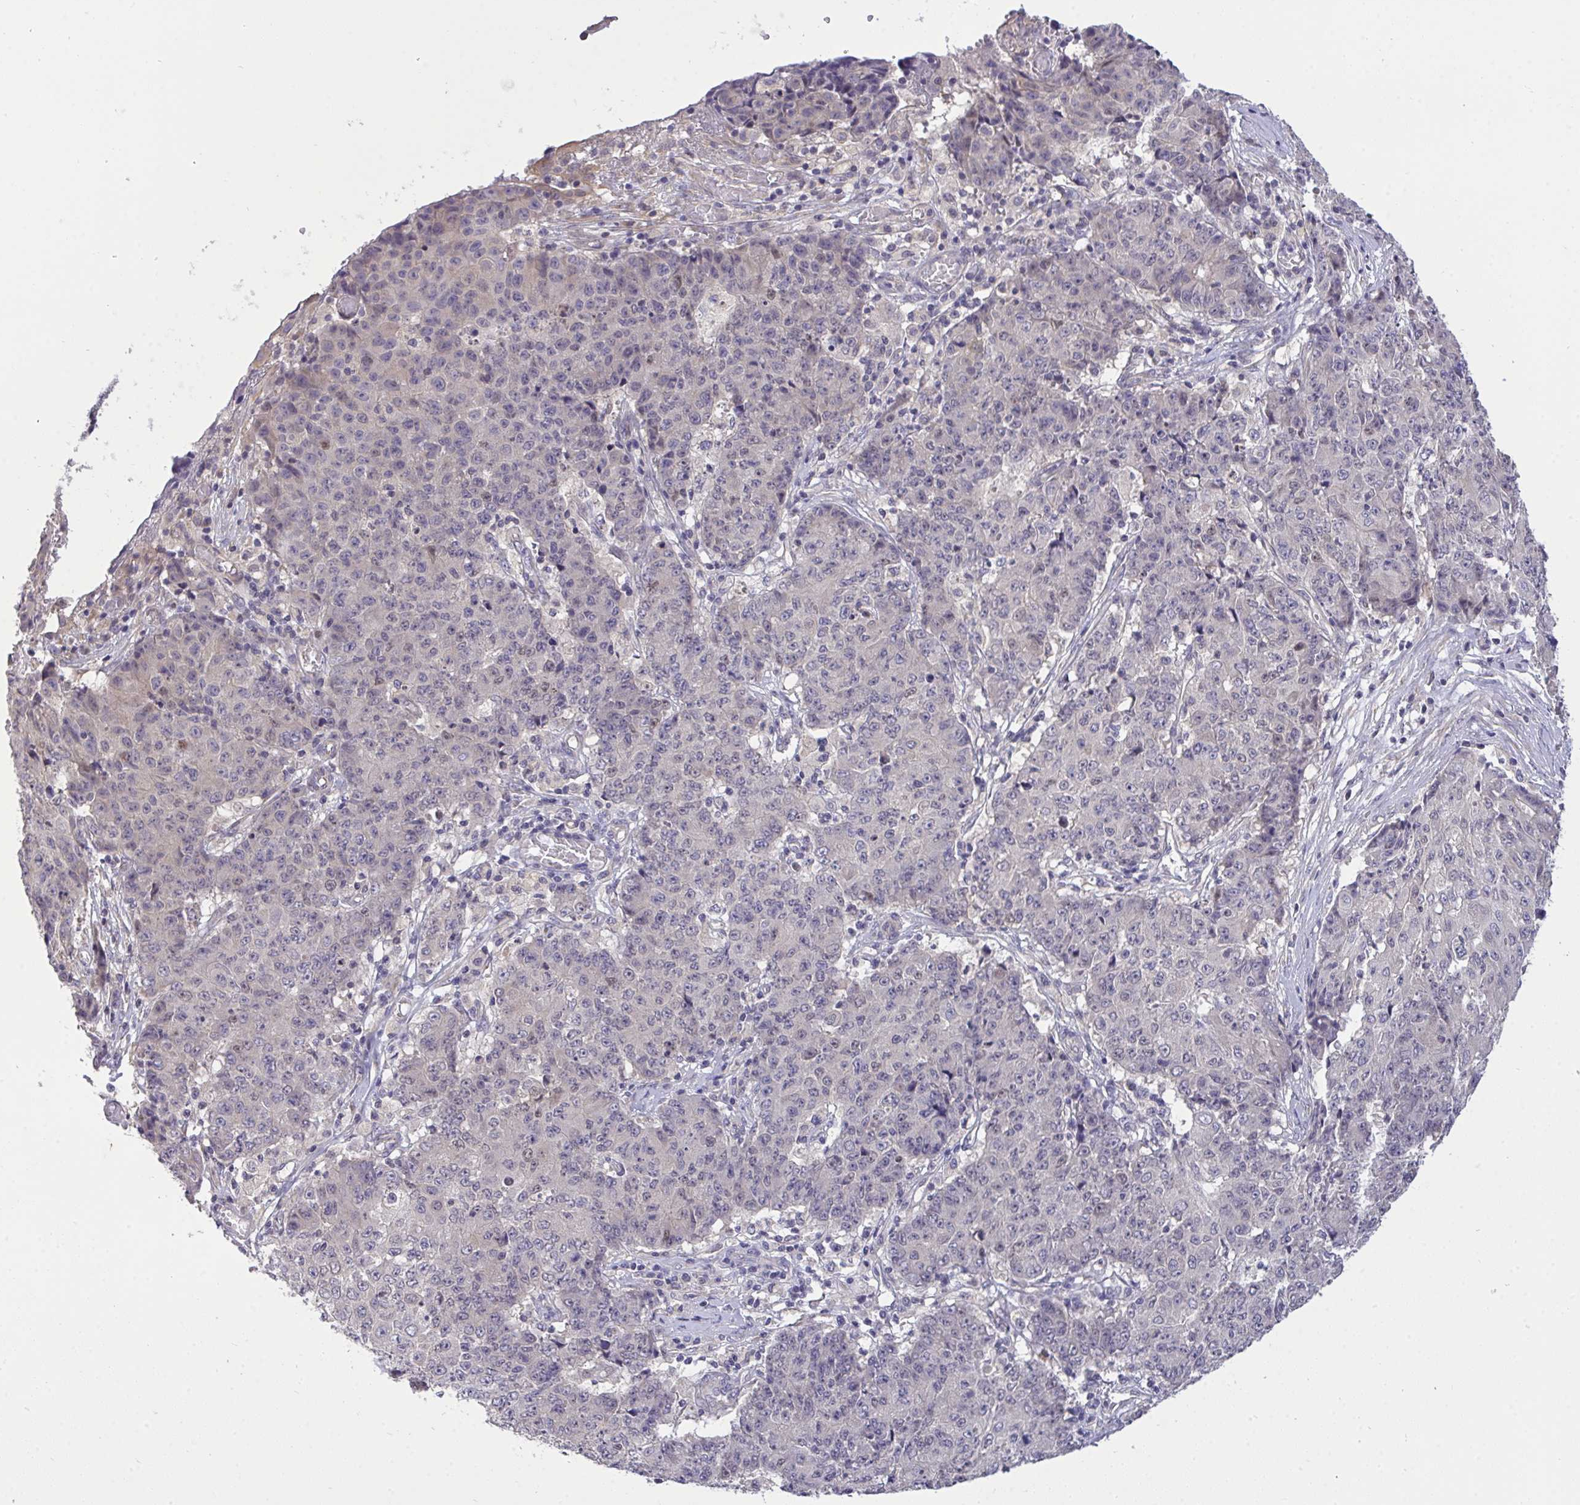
{"staining": {"intensity": "negative", "quantity": "none", "location": "none"}, "tissue": "ovarian cancer", "cell_type": "Tumor cells", "image_type": "cancer", "snomed": [{"axis": "morphology", "description": "Carcinoma, endometroid"}, {"axis": "topography", "description": "Ovary"}], "caption": "Human ovarian endometroid carcinoma stained for a protein using IHC demonstrates no expression in tumor cells.", "gene": "C19orf54", "patient": {"sex": "female", "age": 42}}